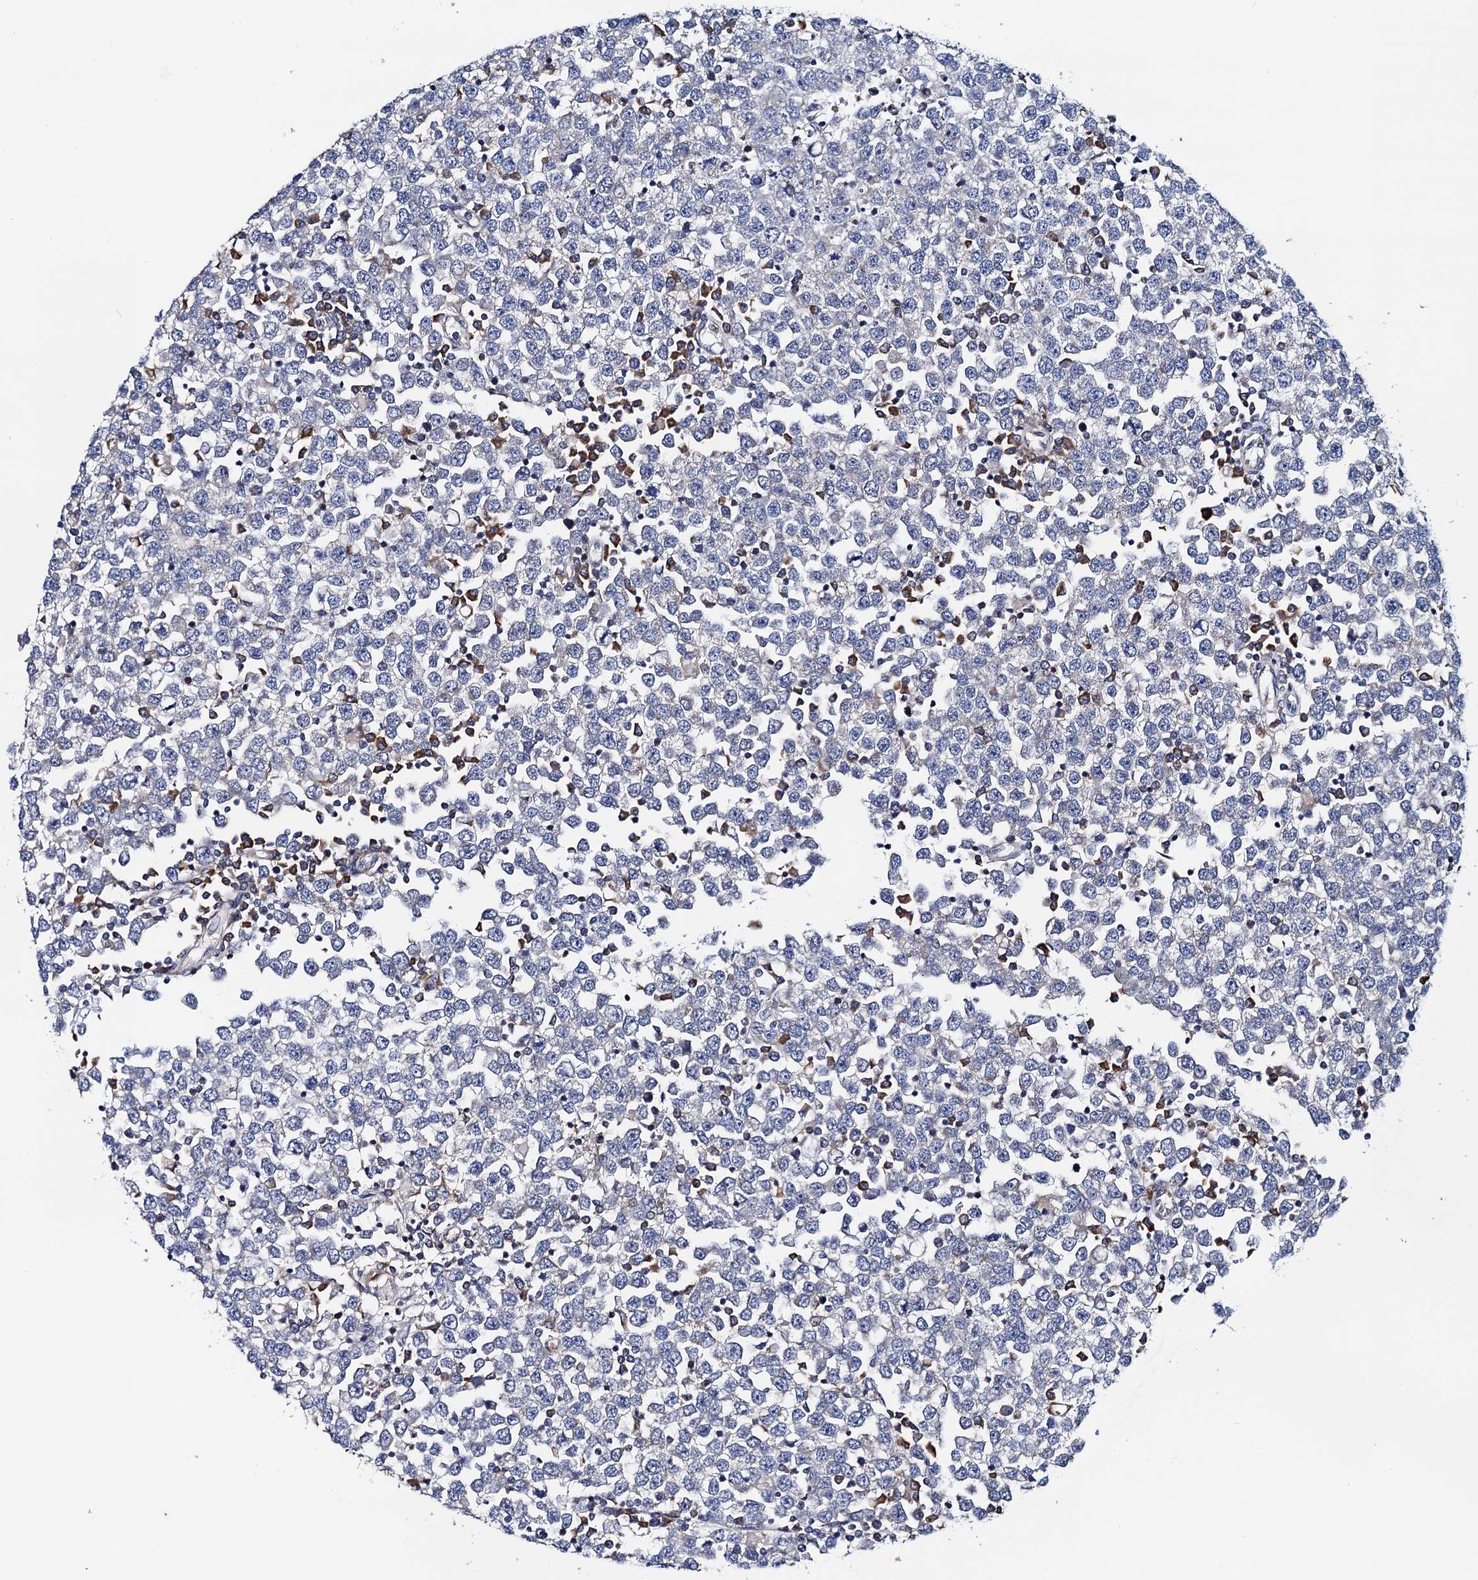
{"staining": {"intensity": "negative", "quantity": "none", "location": "none"}, "tissue": "testis cancer", "cell_type": "Tumor cells", "image_type": "cancer", "snomed": [{"axis": "morphology", "description": "Seminoma, NOS"}, {"axis": "topography", "description": "Testis"}], "caption": "Immunohistochemical staining of human seminoma (testis) shows no significant staining in tumor cells.", "gene": "PGLS", "patient": {"sex": "male", "age": 65}}